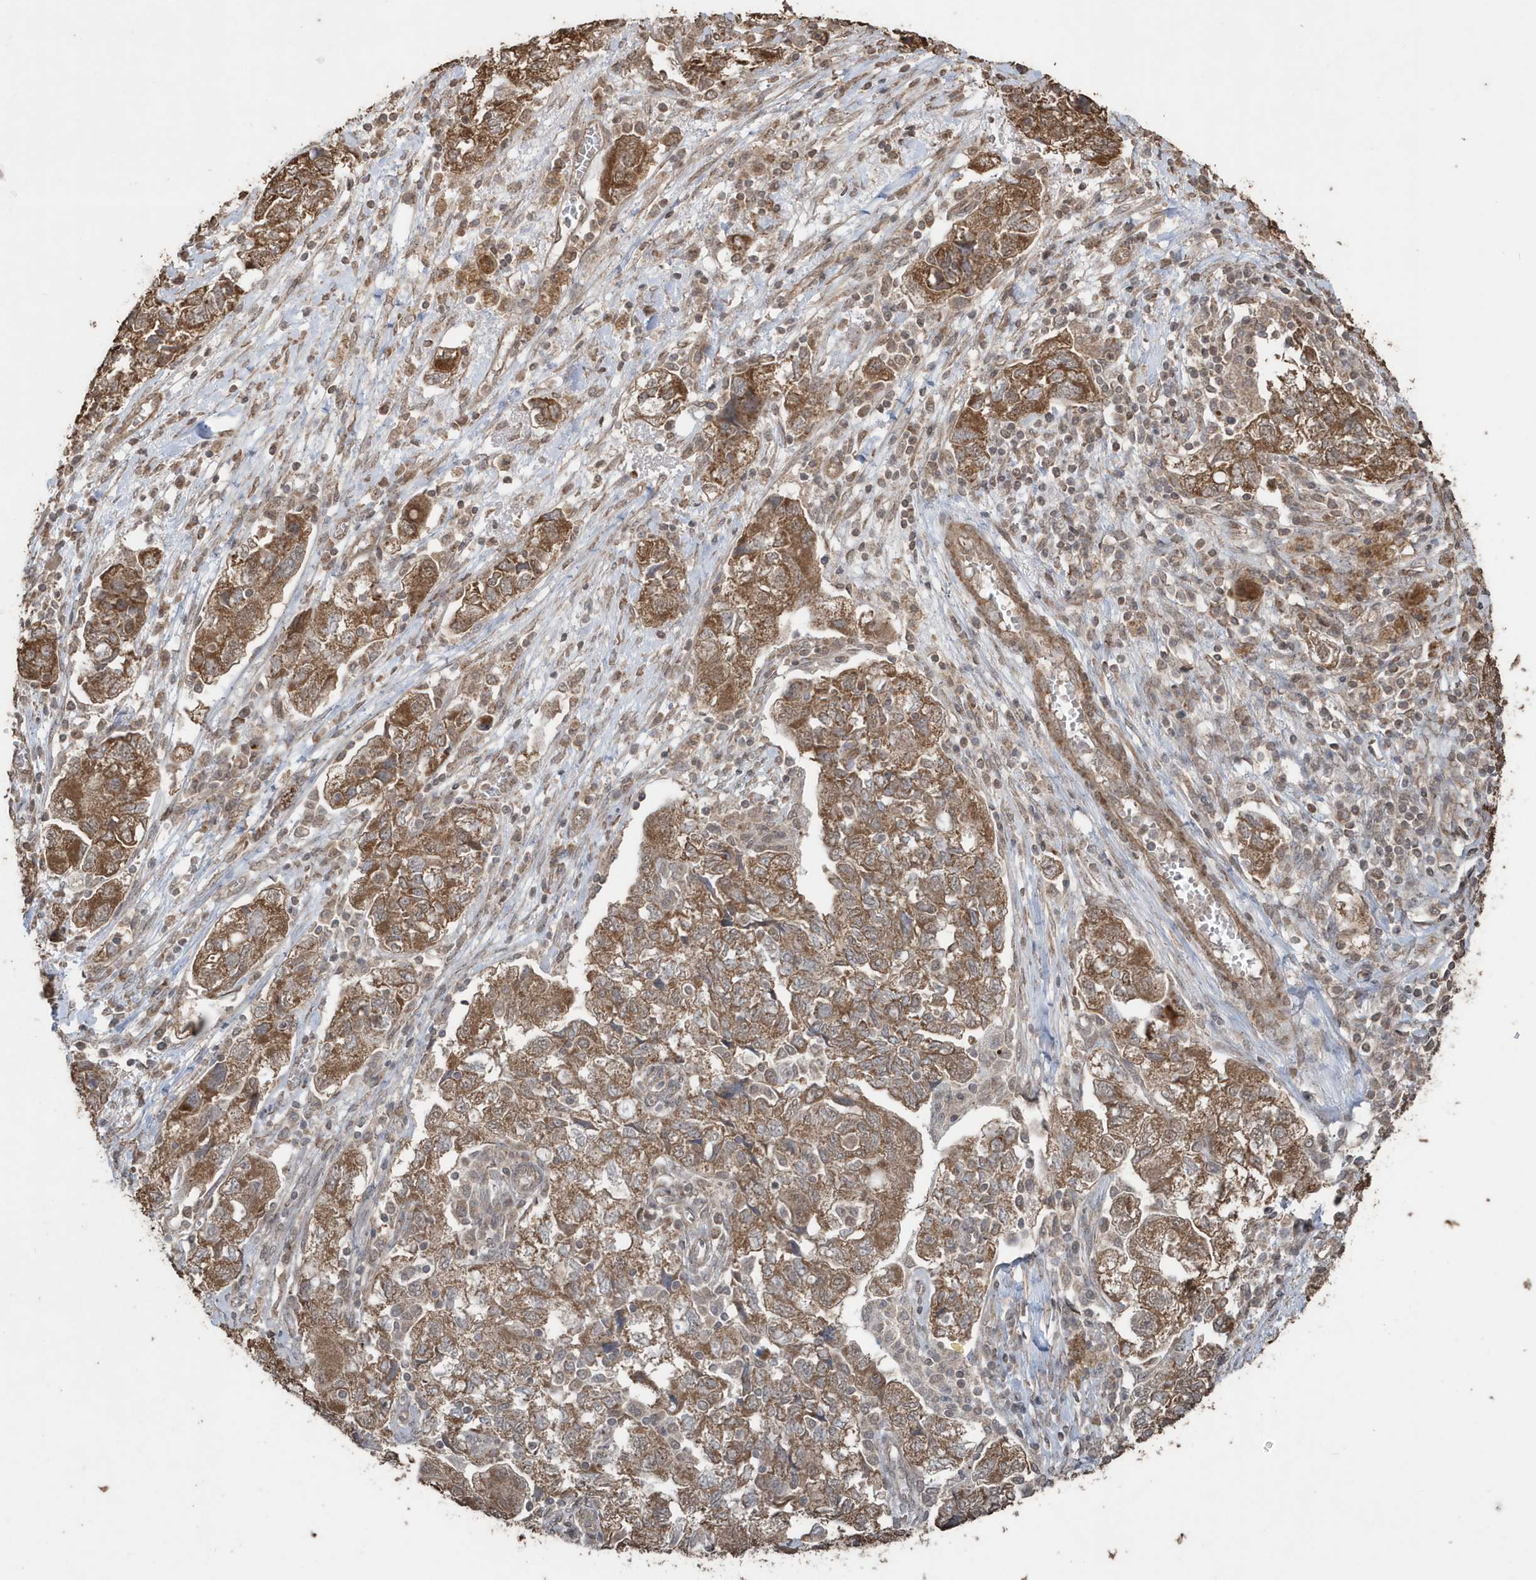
{"staining": {"intensity": "moderate", "quantity": ">75%", "location": "cytoplasmic/membranous"}, "tissue": "ovarian cancer", "cell_type": "Tumor cells", "image_type": "cancer", "snomed": [{"axis": "morphology", "description": "Carcinoma, NOS"}, {"axis": "morphology", "description": "Cystadenocarcinoma, serous, NOS"}, {"axis": "topography", "description": "Ovary"}], "caption": "Moderate cytoplasmic/membranous positivity is identified in about >75% of tumor cells in ovarian cancer. (IHC, brightfield microscopy, high magnification).", "gene": "PAXBP1", "patient": {"sex": "female", "age": 69}}